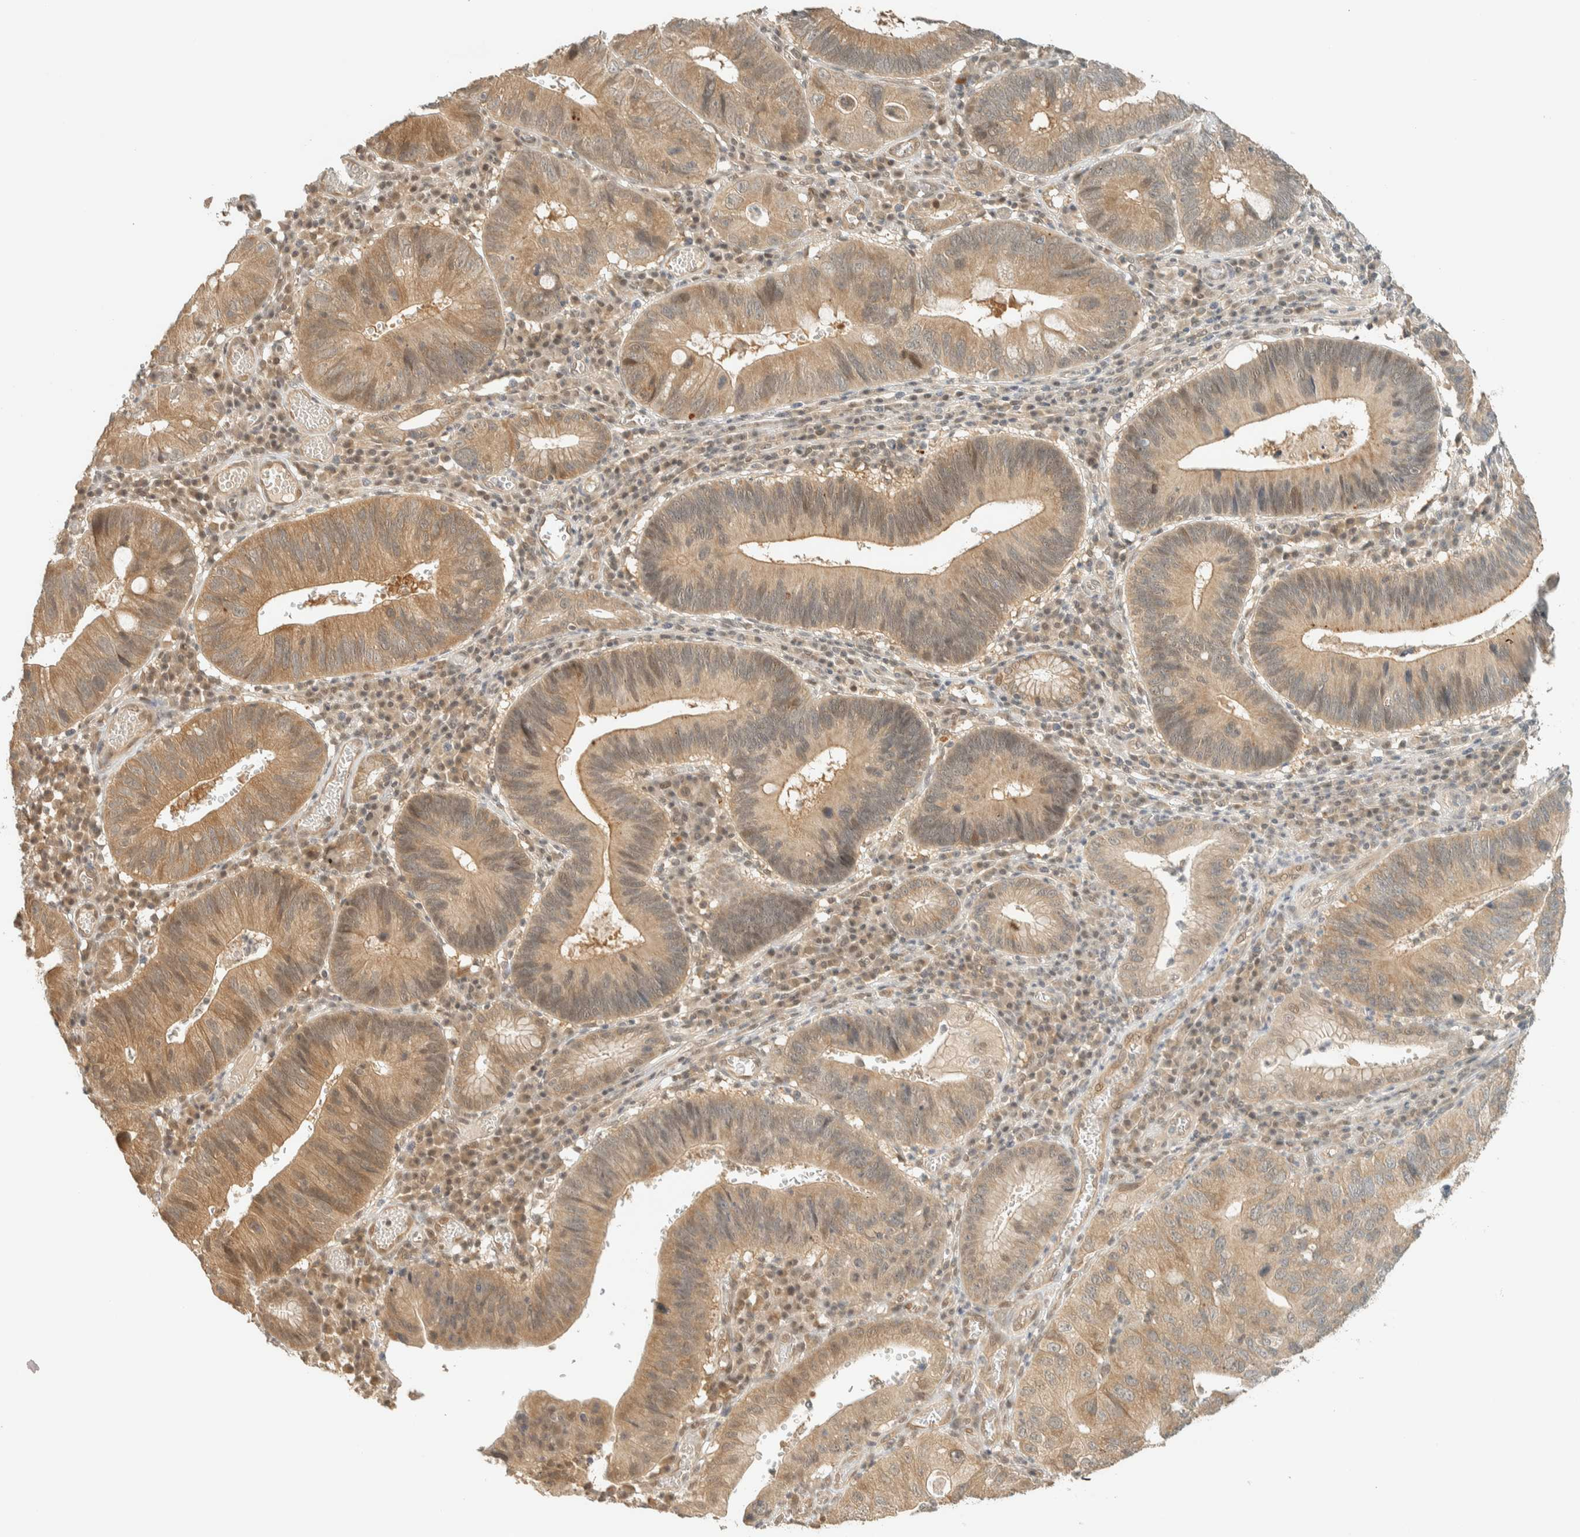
{"staining": {"intensity": "moderate", "quantity": ">75%", "location": "cytoplasmic/membranous"}, "tissue": "stomach cancer", "cell_type": "Tumor cells", "image_type": "cancer", "snomed": [{"axis": "morphology", "description": "Adenocarcinoma, NOS"}, {"axis": "topography", "description": "Stomach"}], "caption": "Protein staining reveals moderate cytoplasmic/membranous expression in approximately >75% of tumor cells in adenocarcinoma (stomach). Nuclei are stained in blue.", "gene": "KIFAP3", "patient": {"sex": "male", "age": 59}}